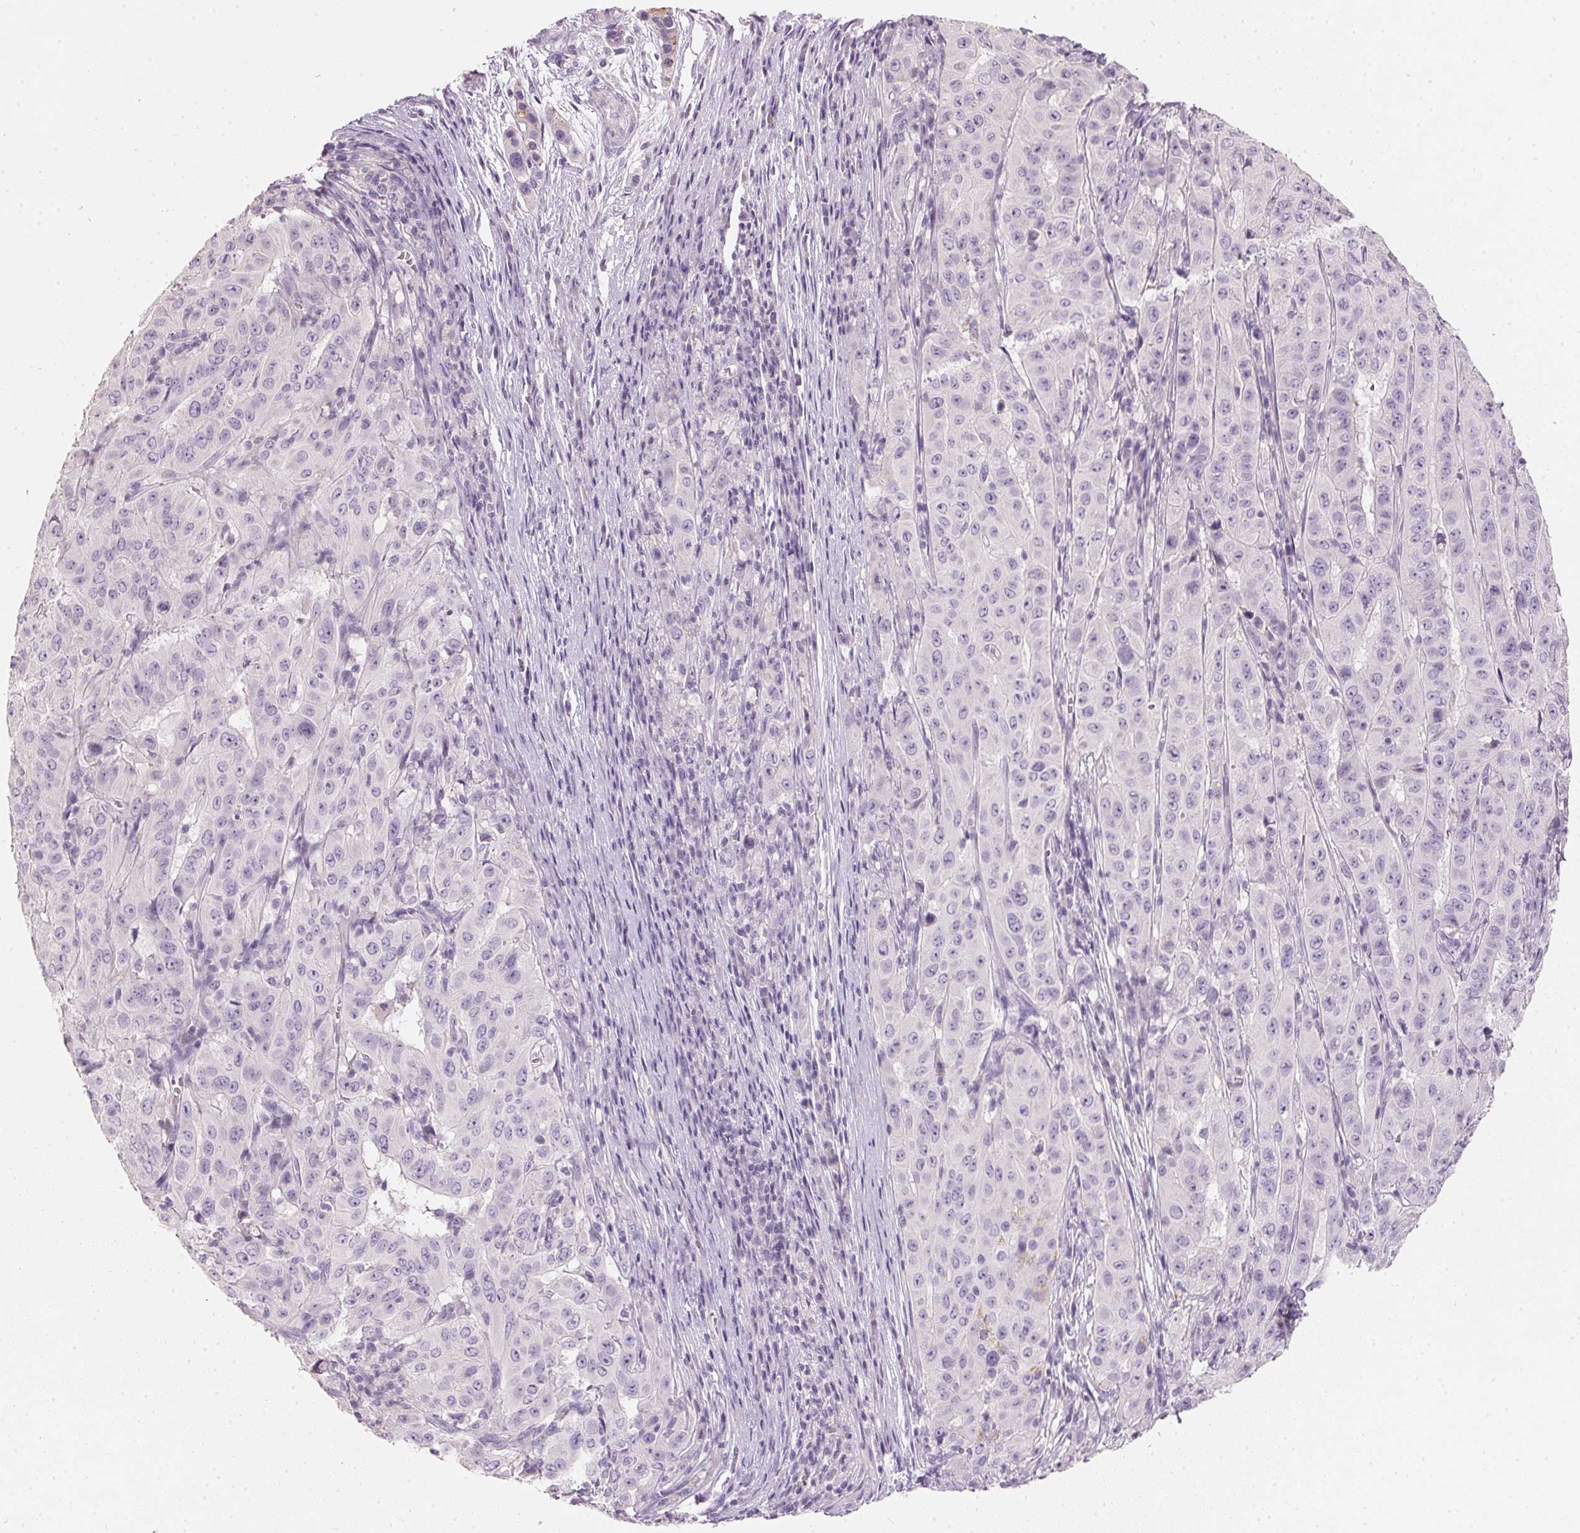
{"staining": {"intensity": "negative", "quantity": "none", "location": "none"}, "tissue": "pancreatic cancer", "cell_type": "Tumor cells", "image_type": "cancer", "snomed": [{"axis": "morphology", "description": "Adenocarcinoma, NOS"}, {"axis": "topography", "description": "Pancreas"}], "caption": "This is a histopathology image of immunohistochemistry (IHC) staining of pancreatic adenocarcinoma, which shows no positivity in tumor cells. (Stains: DAB (3,3'-diaminobenzidine) immunohistochemistry (IHC) with hematoxylin counter stain, Microscopy: brightfield microscopy at high magnification).", "gene": "HSD17B1", "patient": {"sex": "male", "age": 63}}